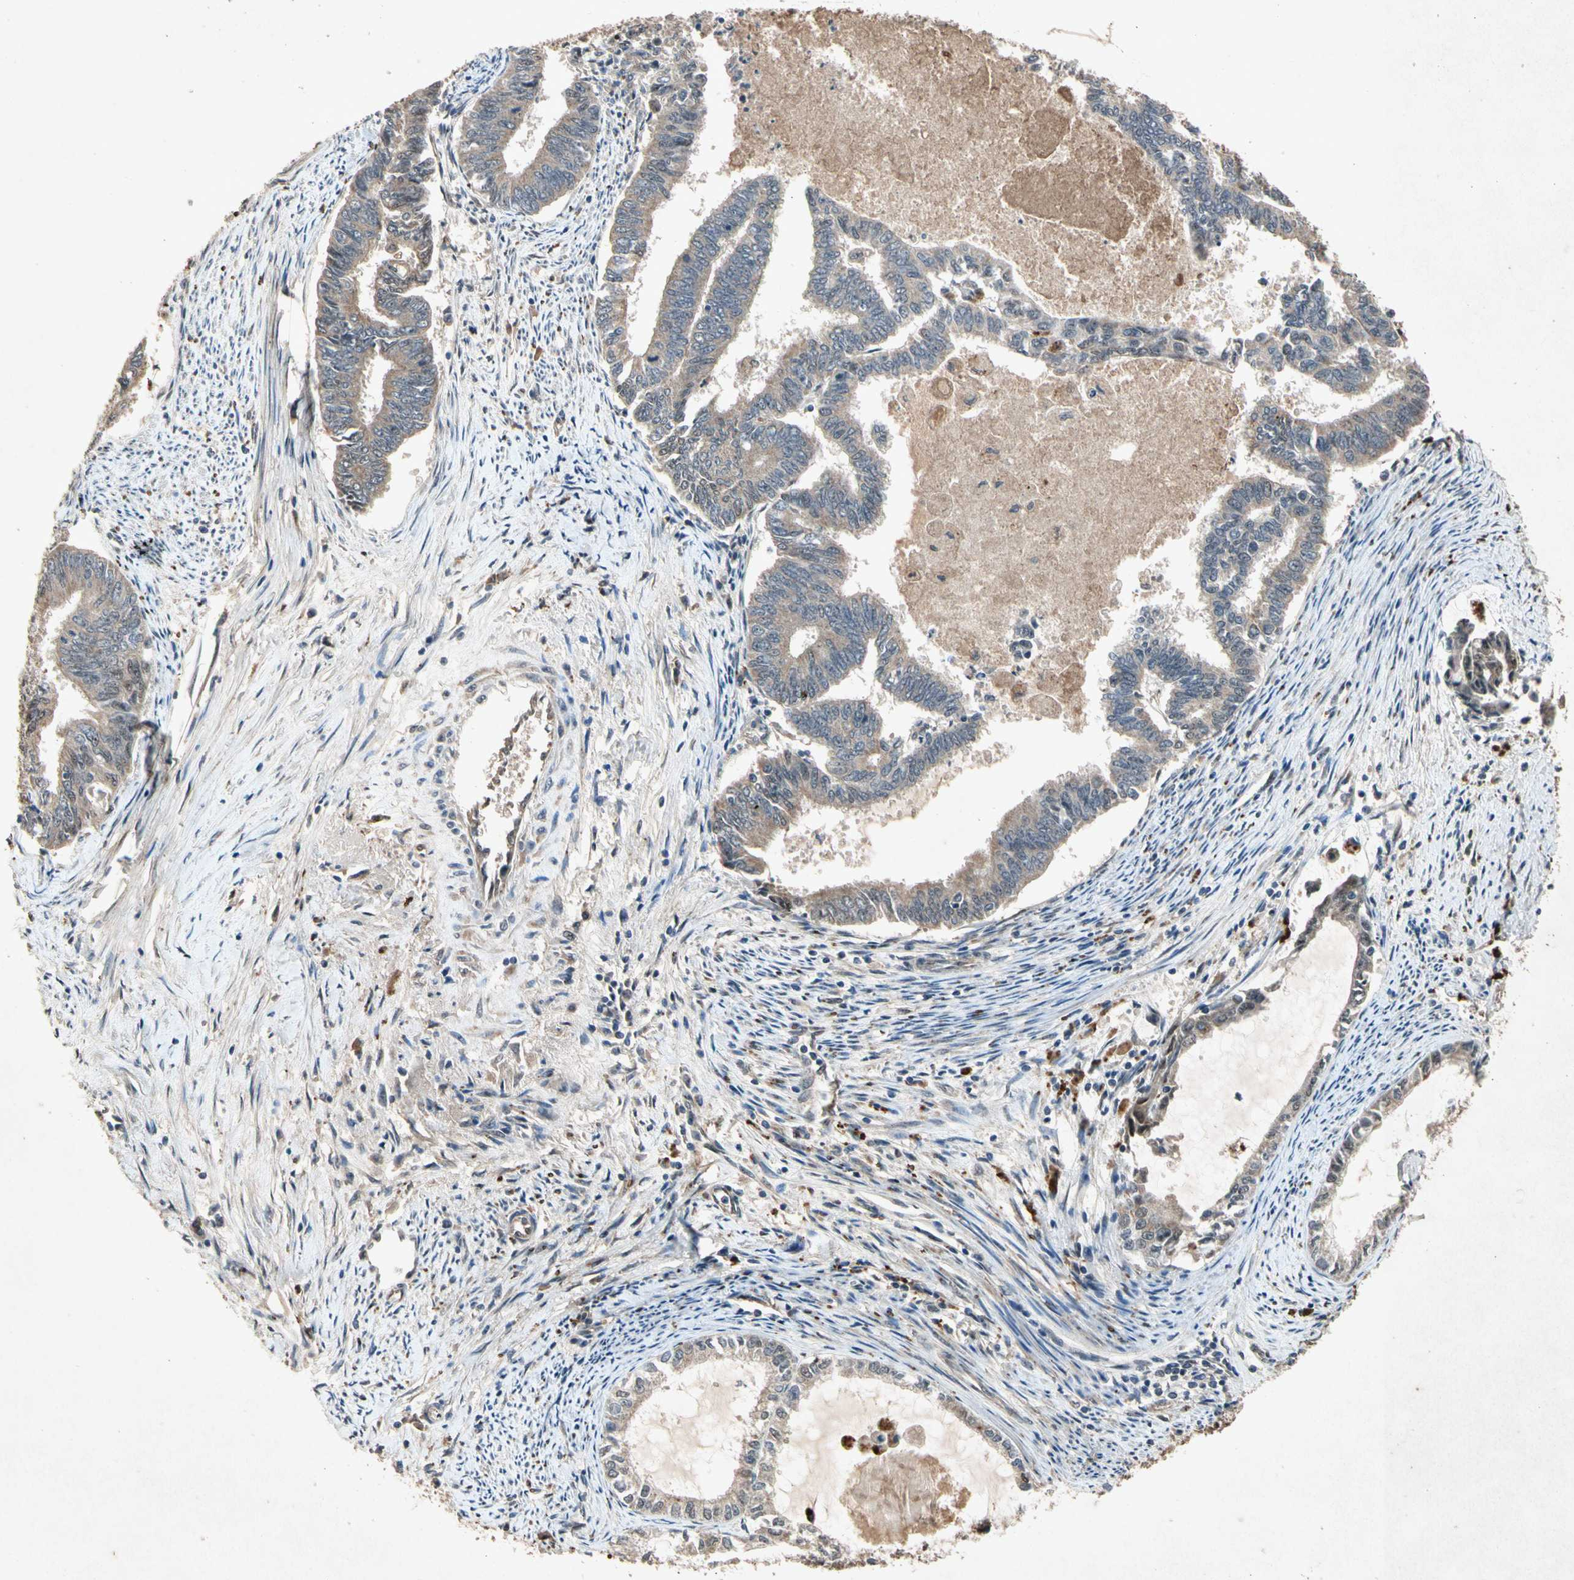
{"staining": {"intensity": "moderate", "quantity": ">75%", "location": "cytoplasmic/membranous"}, "tissue": "endometrial cancer", "cell_type": "Tumor cells", "image_type": "cancer", "snomed": [{"axis": "morphology", "description": "Adenocarcinoma, NOS"}, {"axis": "topography", "description": "Endometrium"}], "caption": "Immunohistochemistry image of human adenocarcinoma (endometrial) stained for a protein (brown), which shows medium levels of moderate cytoplasmic/membranous expression in about >75% of tumor cells.", "gene": "PML", "patient": {"sex": "female", "age": 86}}